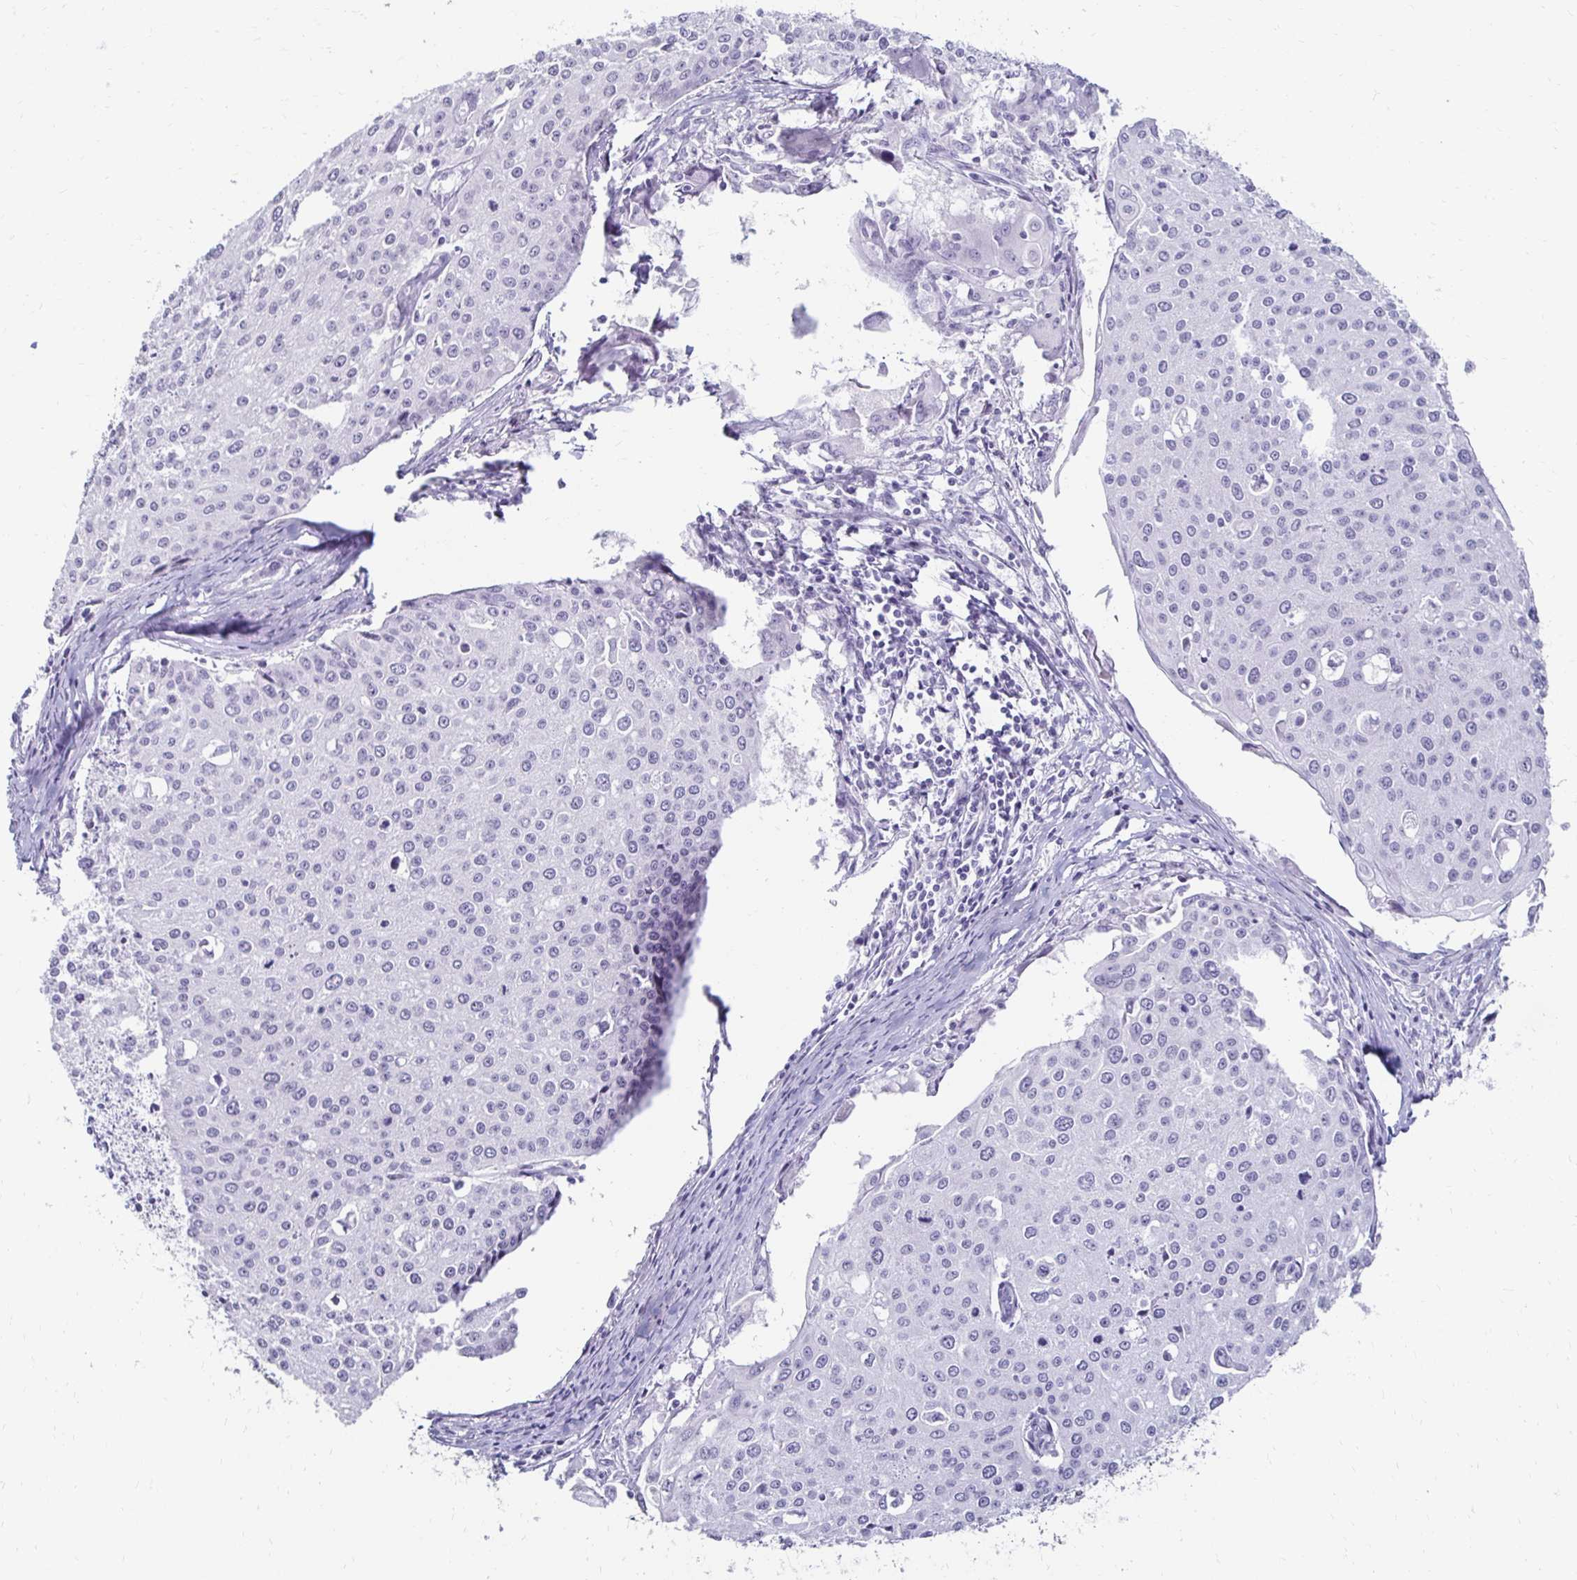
{"staining": {"intensity": "negative", "quantity": "none", "location": "none"}, "tissue": "cervical cancer", "cell_type": "Tumor cells", "image_type": "cancer", "snomed": [{"axis": "morphology", "description": "Squamous cell carcinoma, NOS"}, {"axis": "topography", "description": "Cervix"}], "caption": "There is no significant expression in tumor cells of squamous cell carcinoma (cervical). (DAB (3,3'-diaminobenzidine) immunohistochemistry (IHC) with hematoxylin counter stain).", "gene": "TOMM34", "patient": {"sex": "female", "age": 38}}